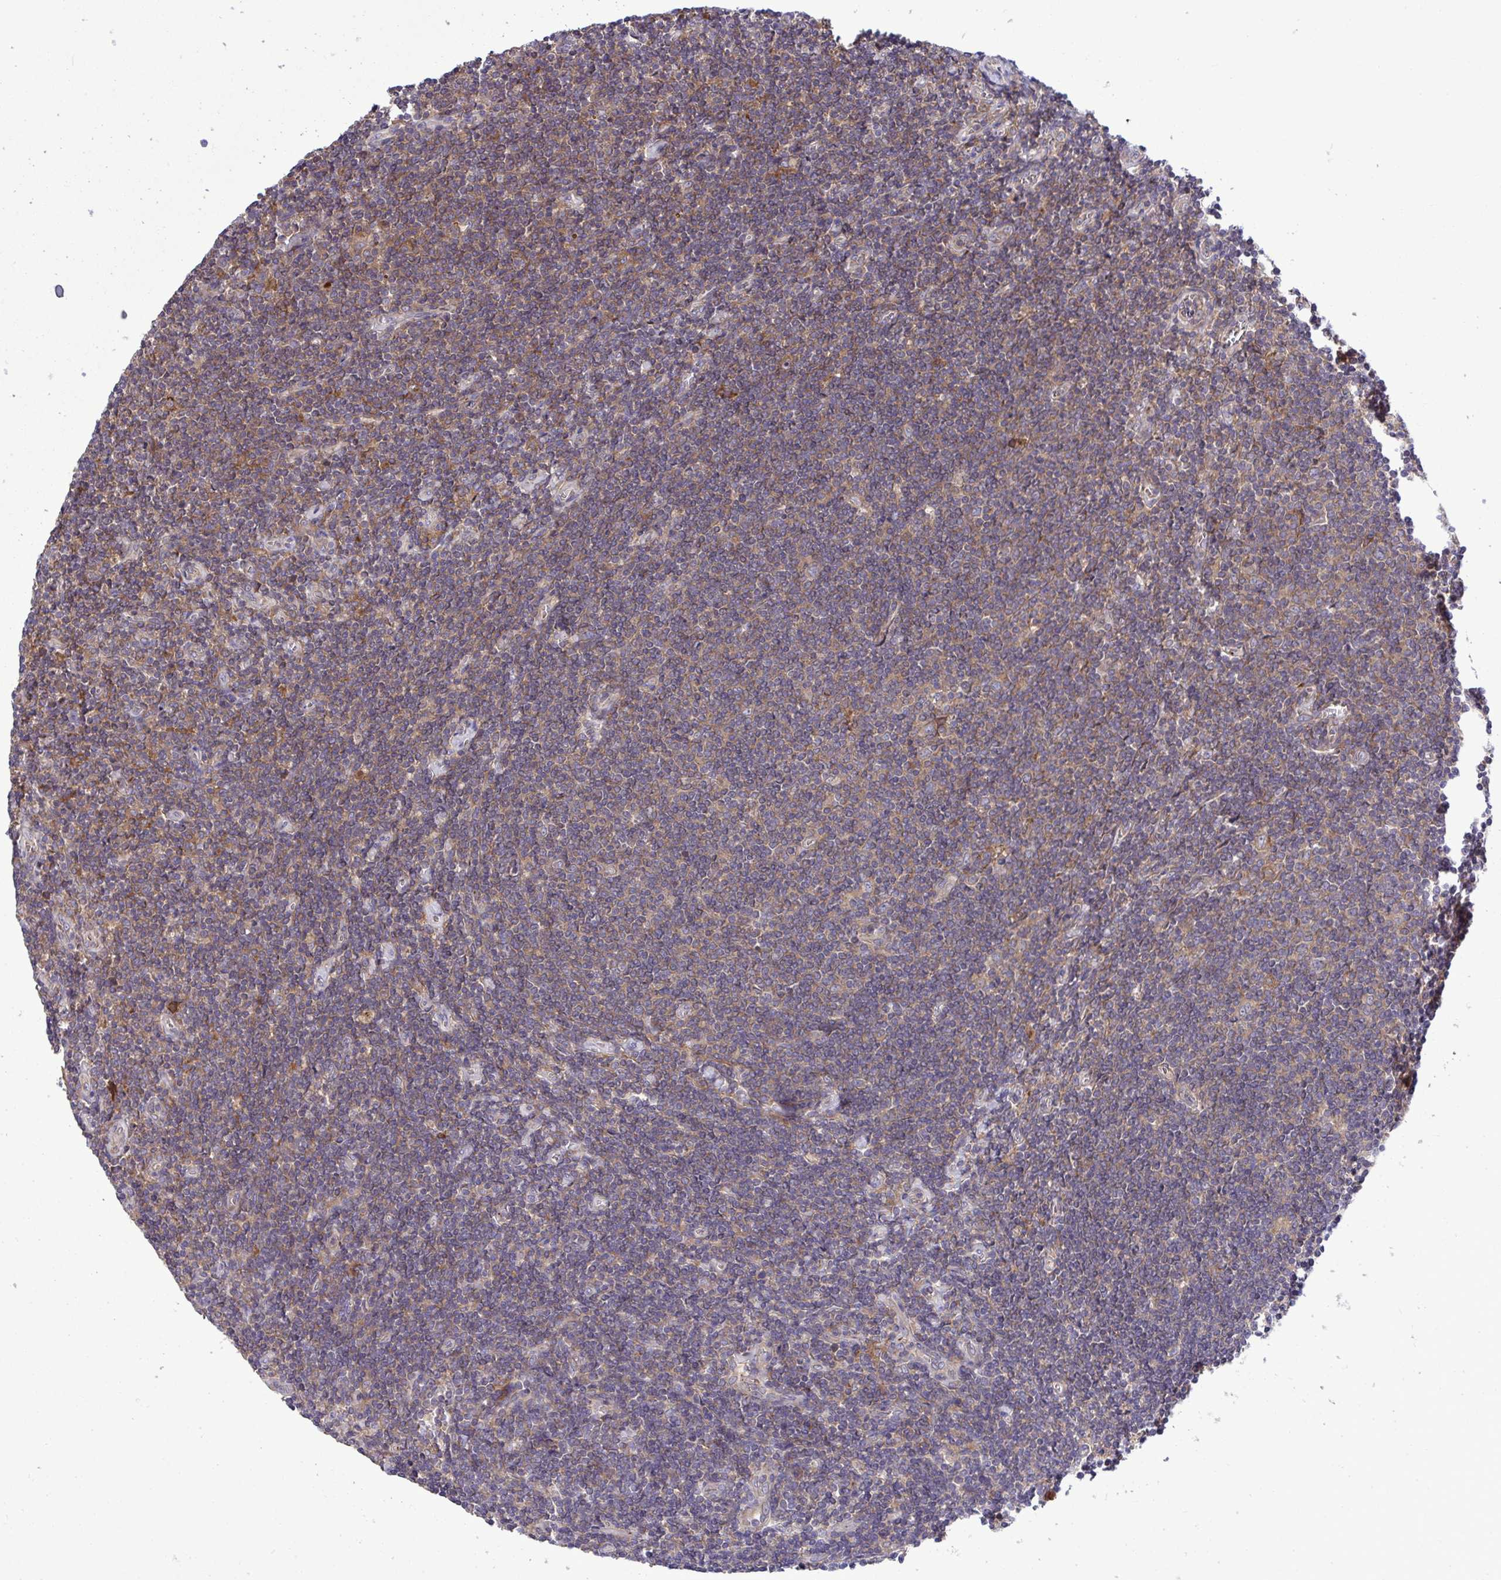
{"staining": {"intensity": "weak", "quantity": "25%-75%", "location": "cytoplasmic/membranous"}, "tissue": "lymphoma", "cell_type": "Tumor cells", "image_type": "cancer", "snomed": [{"axis": "morphology", "description": "Hodgkin's disease, NOS"}, {"axis": "topography", "description": "Lymph node"}], "caption": "This image exhibits IHC staining of human lymphoma, with low weak cytoplasmic/membranous staining in about 25%-75% of tumor cells.", "gene": "GRB14", "patient": {"sex": "male", "age": 40}}